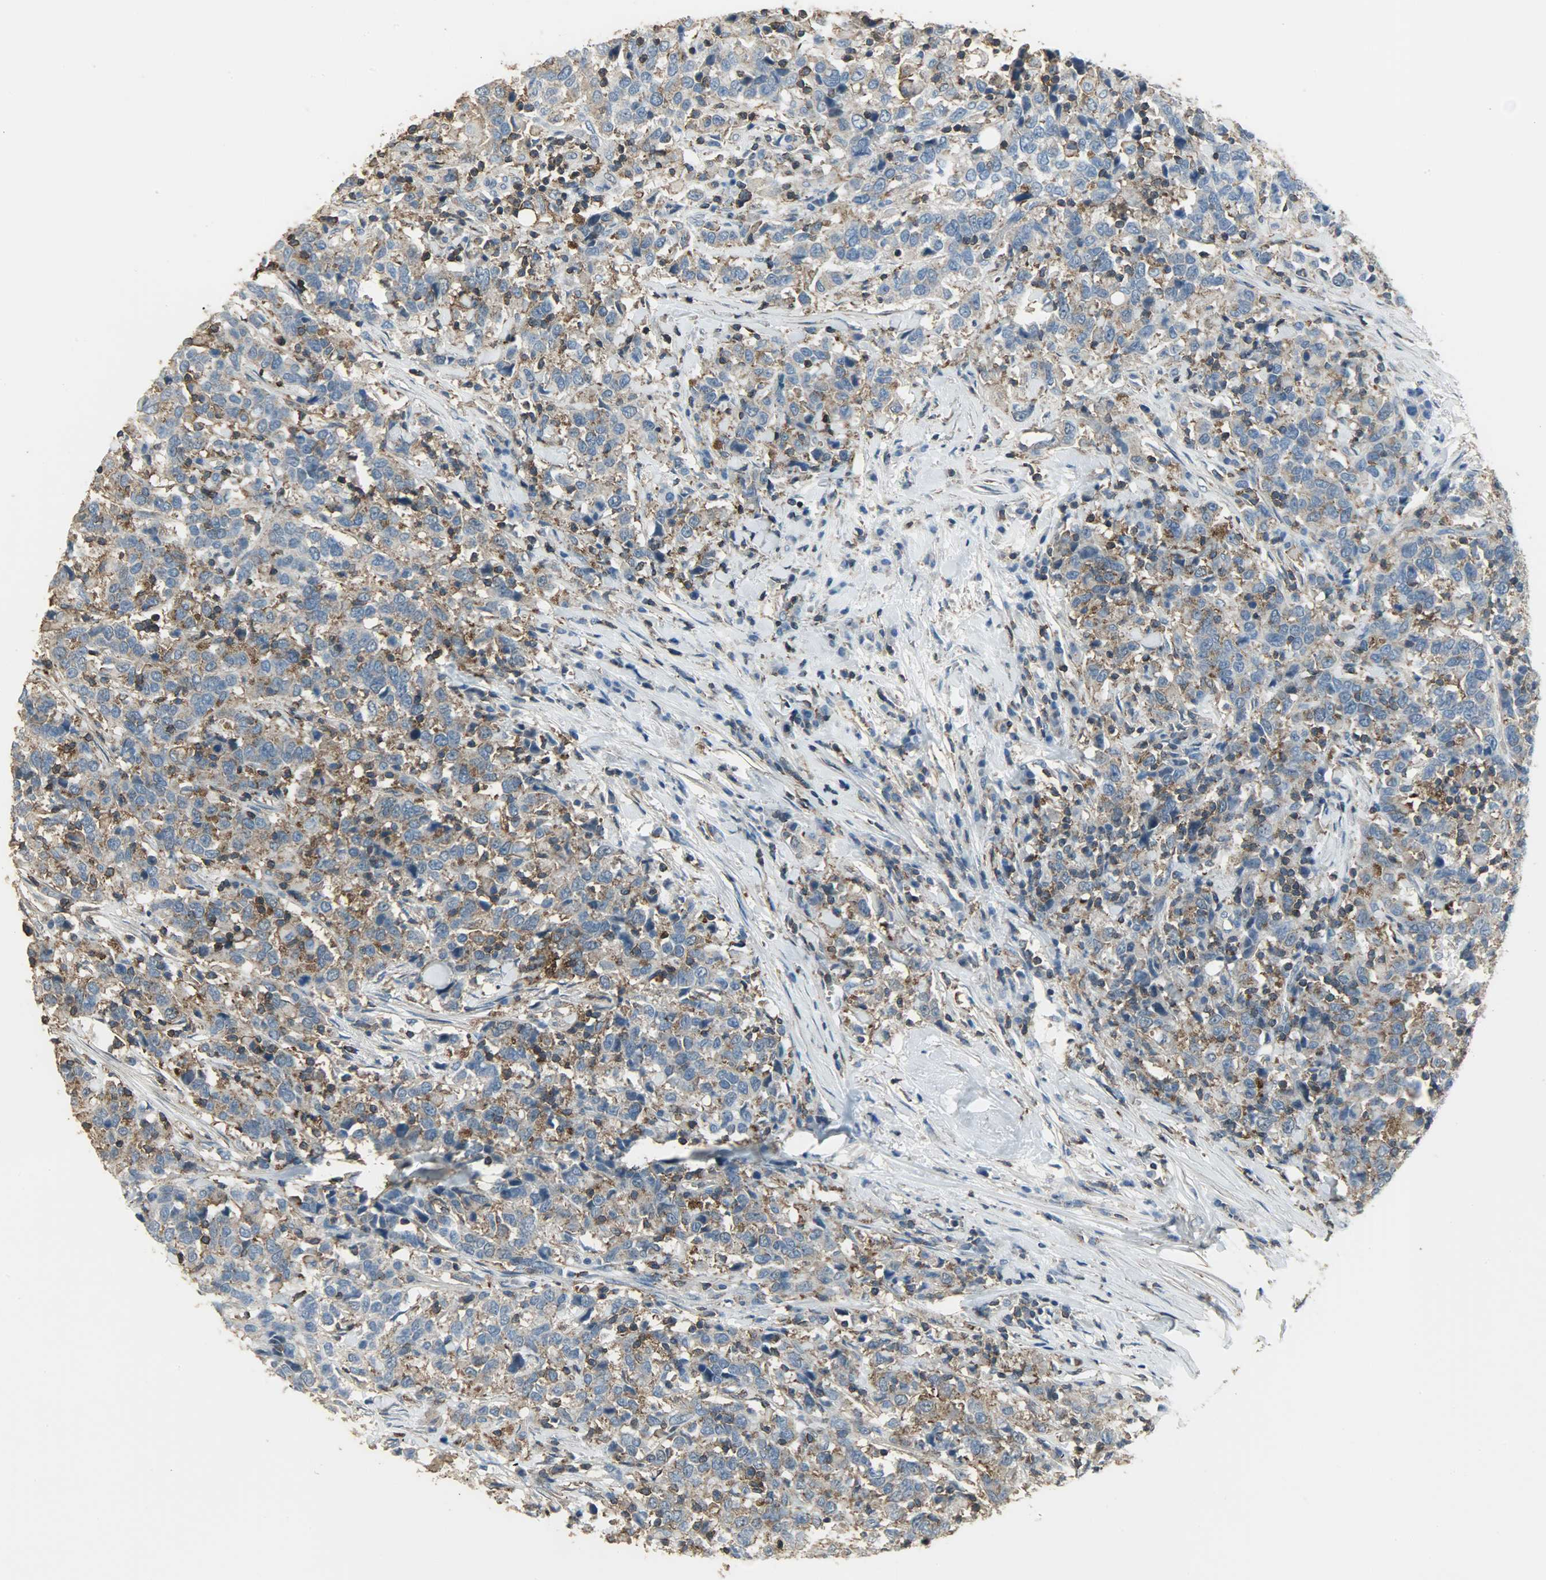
{"staining": {"intensity": "moderate", "quantity": ">75%", "location": "cytoplasmic/membranous"}, "tissue": "urothelial cancer", "cell_type": "Tumor cells", "image_type": "cancer", "snomed": [{"axis": "morphology", "description": "Urothelial carcinoma, High grade"}, {"axis": "topography", "description": "Urinary bladder"}], "caption": "This image reveals IHC staining of urothelial cancer, with medium moderate cytoplasmic/membranous expression in about >75% of tumor cells.", "gene": "DNAJA4", "patient": {"sex": "male", "age": 61}}